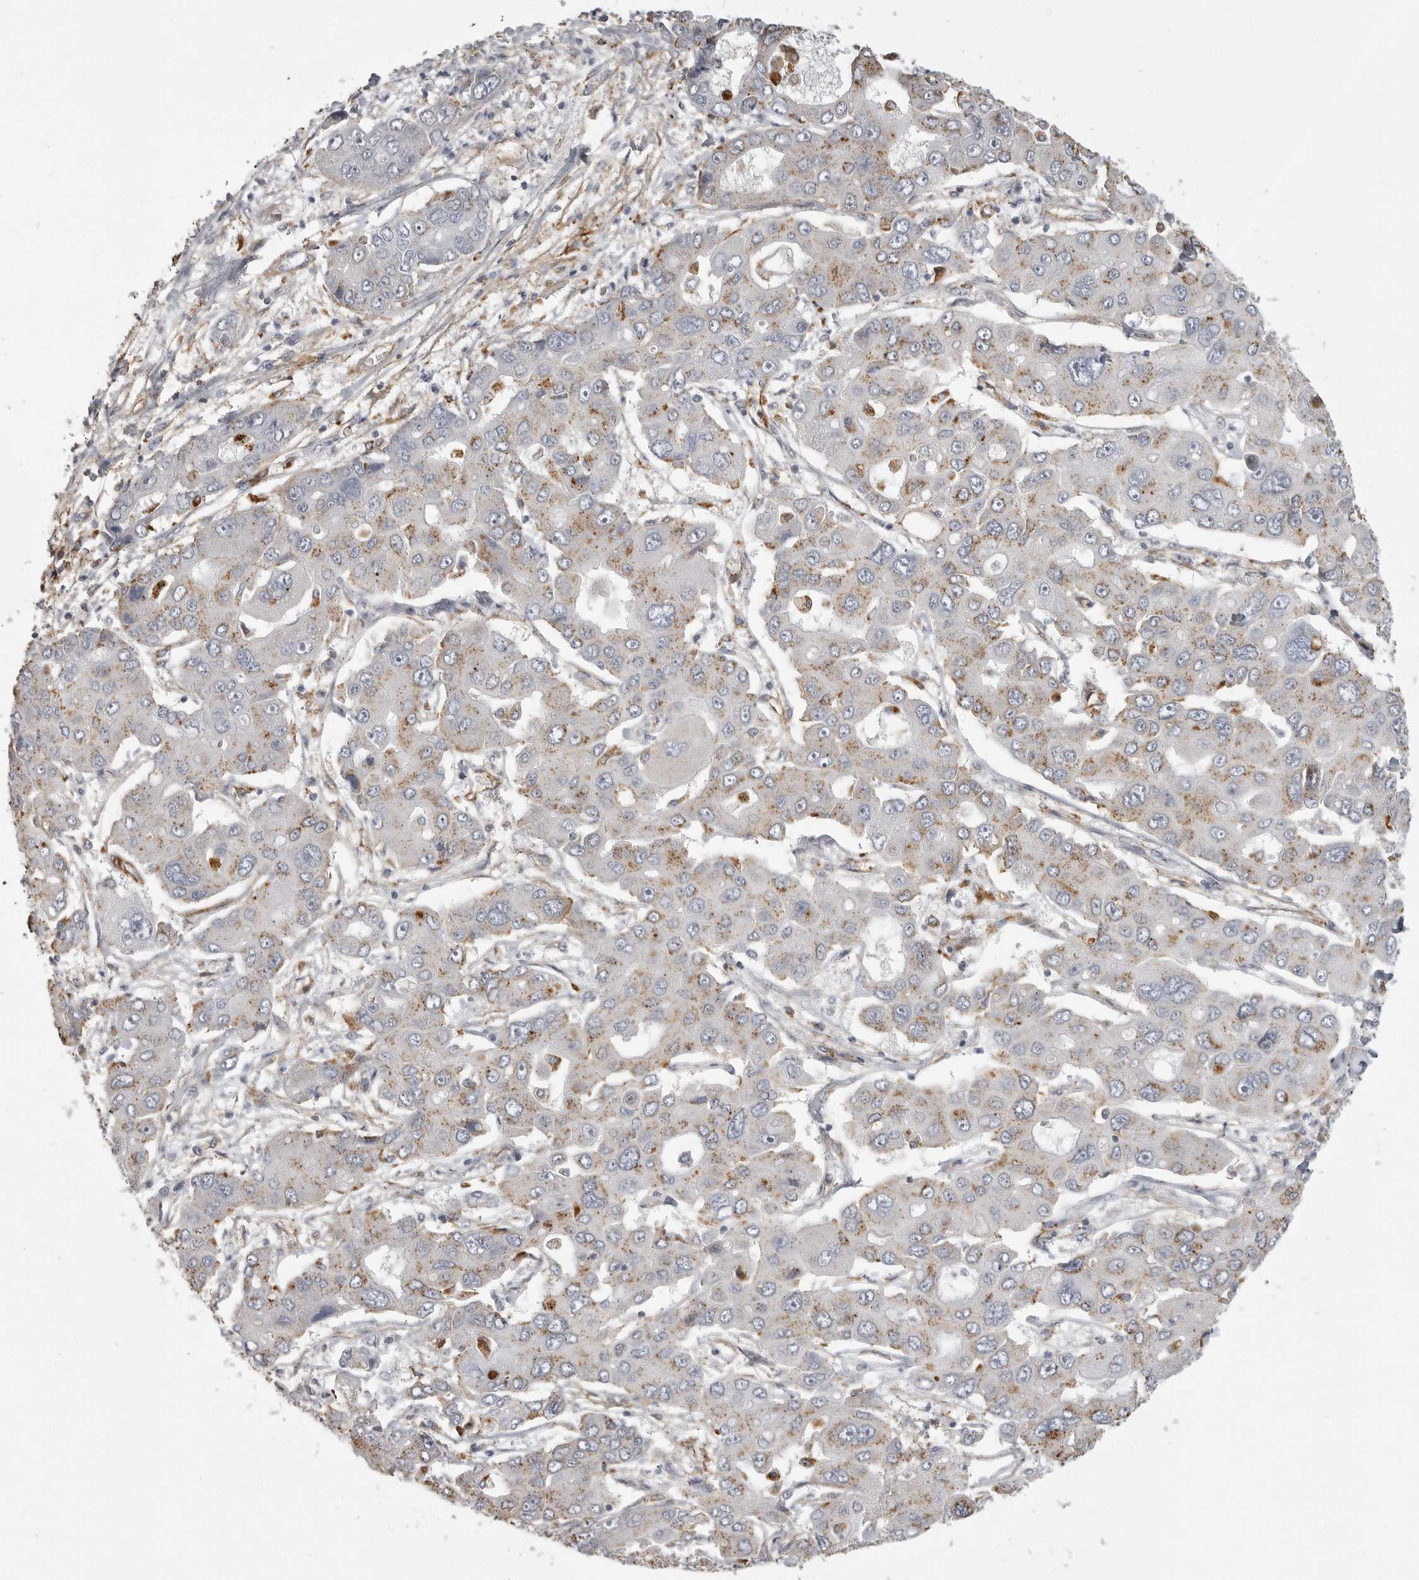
{"staining": {"intensity": "moderate", "quantity": "<25%", "location": "cytoplasmic/membranous"}, "tissue": "liver cancer", "cell_type": "Tumor cells", "image_type": "cancer", "snomed": [{"axis": "morphology", "description": "Cholangiocarcinoma"}, {"axis": "topography", "description": "Liver"}], "caption": "Cholangiocarcinoma (liver) was stained to show a protein in brown. There is low levels of moderate cytoplasmic/membranous staining in approximately <25% of tumor cells.", "gene": "AOC3", "patient": {"sex": "male", "age": 67}}